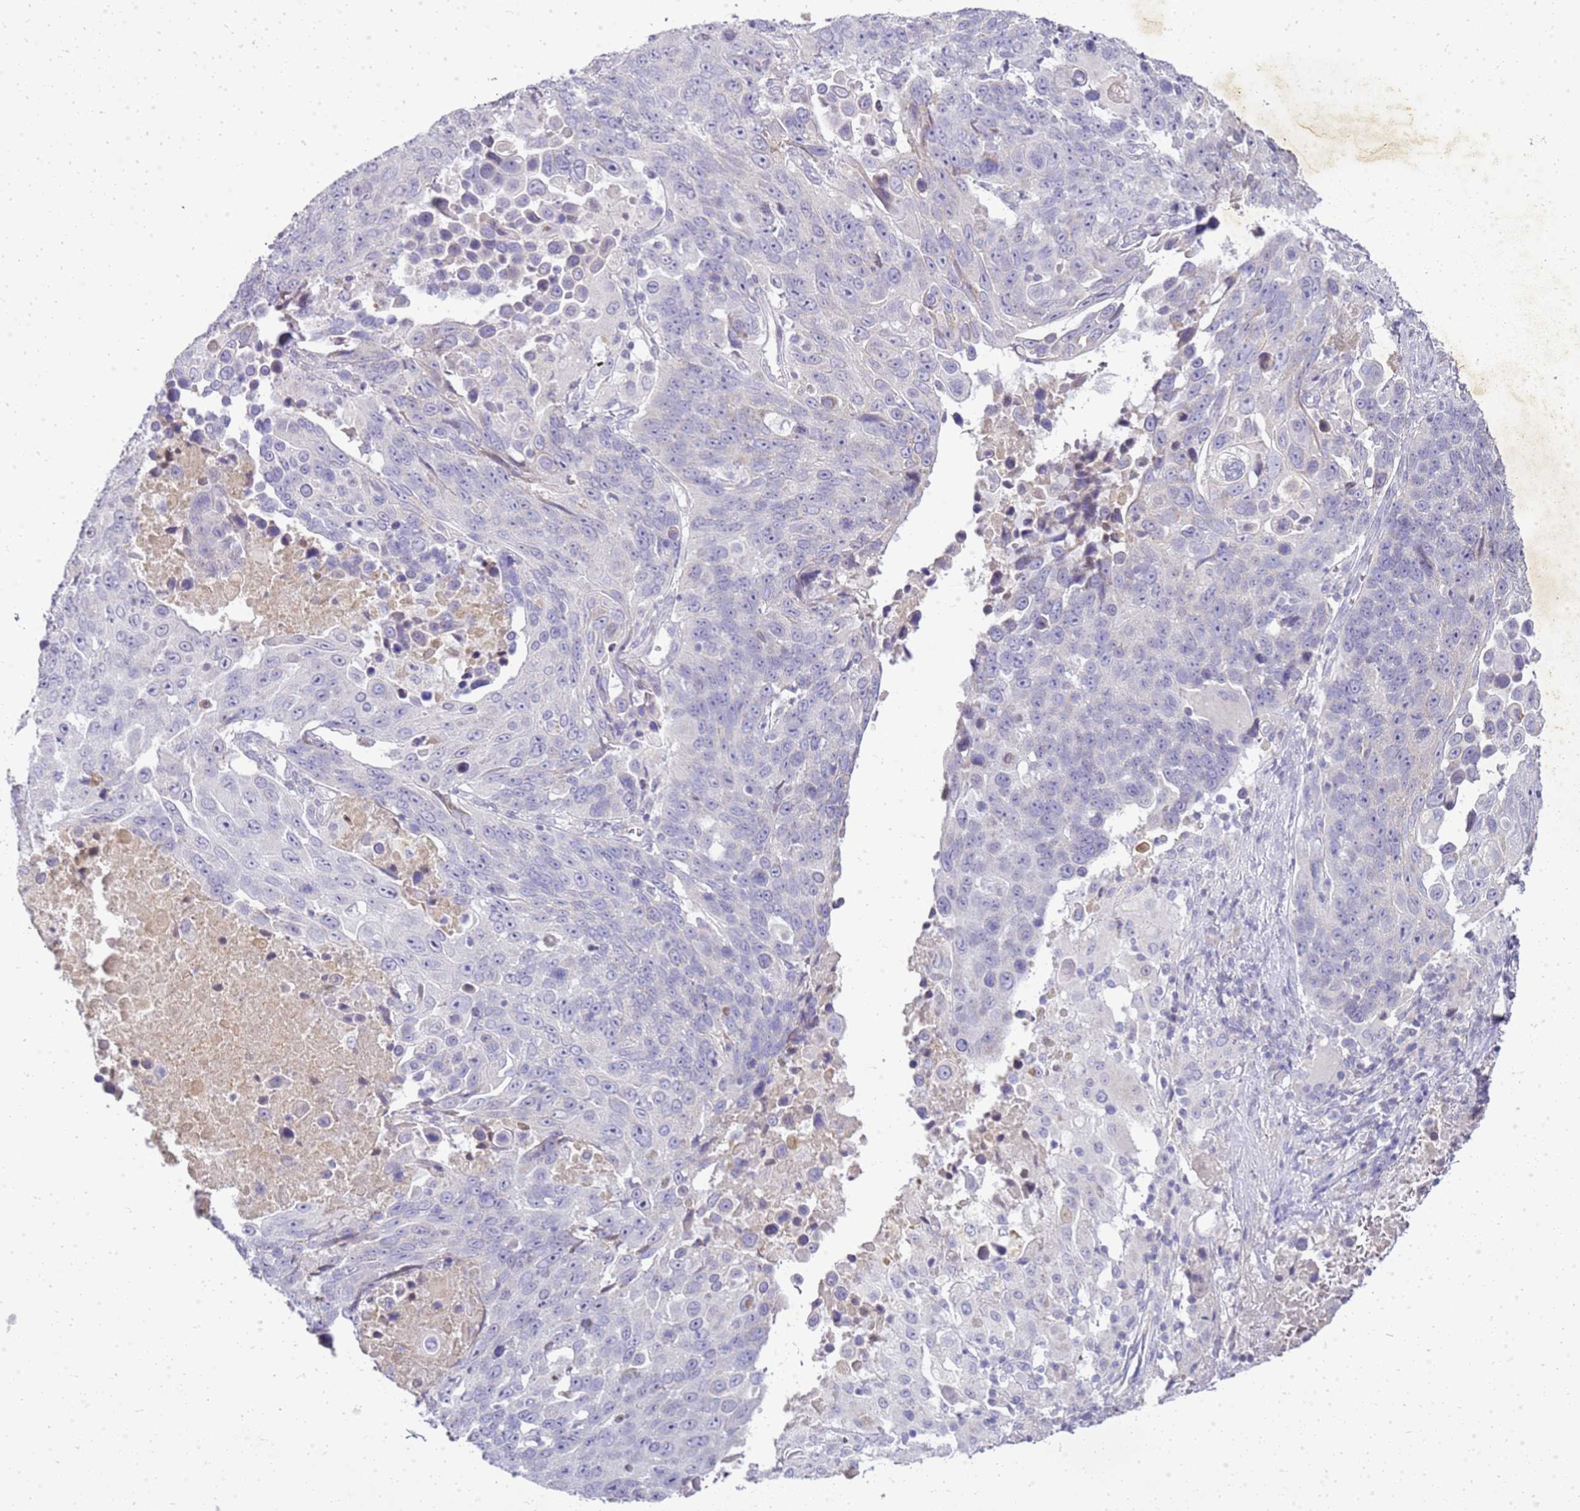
{"staining": {"intensity": "negative", "quantity": "none", "location": "none"}, "tissue": "lung cancer", "cell_type": "Tumor cells", "image_type": "cancer", "snomed": [{"axis": "morphology", "description": "Squamous cell carcinoma, NOS"}, {"axis": "topography", "description": "Lung"}], "caption": "Protein analysis of lung squamous cell carcinoma reveals no significant positivity in tumor cells.", "gene": "FABP2", "patient": {"sex": "male", "age": 66}}